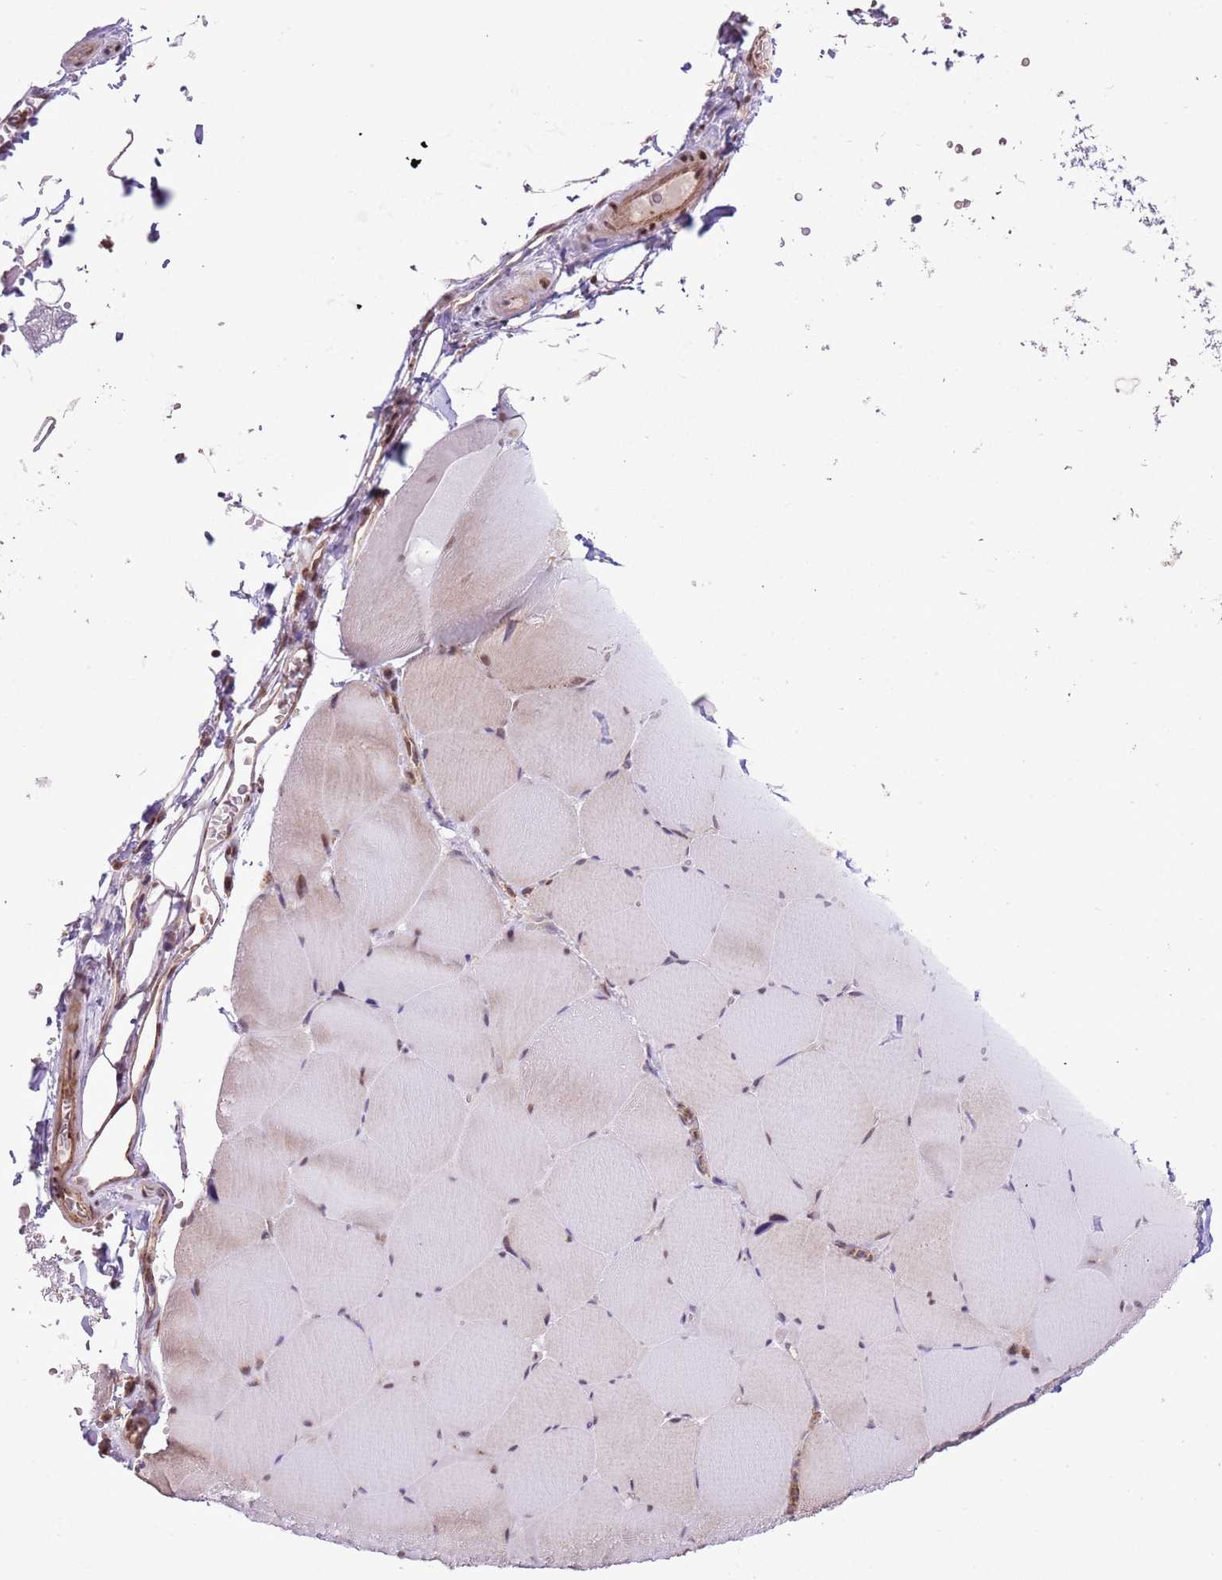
{"staining": {"intensity": "weak", "quantity": "<25%", "location": "nuclear"}, "tissue": "skeletal muscle", "cell_type": "Myocytes", "image_type": "normal", "snomed": [{"axis": "morphology", "description": "Normal tissue, NOS"}, {"axis": "topography", "description": "Skeletal muscle"}, {"axis": "topography", "description": "Head-Neck"}], "caption": "Immunohistochemical staining of normal human skeletal muscle displays no significant expression in myocytes. (DAB (3,3'-diaminobenzidine) immunohistochemistry with hematoxylin counter stain).", "gene": "NACC2", "patient": {"sex": "male", "age": 66}}